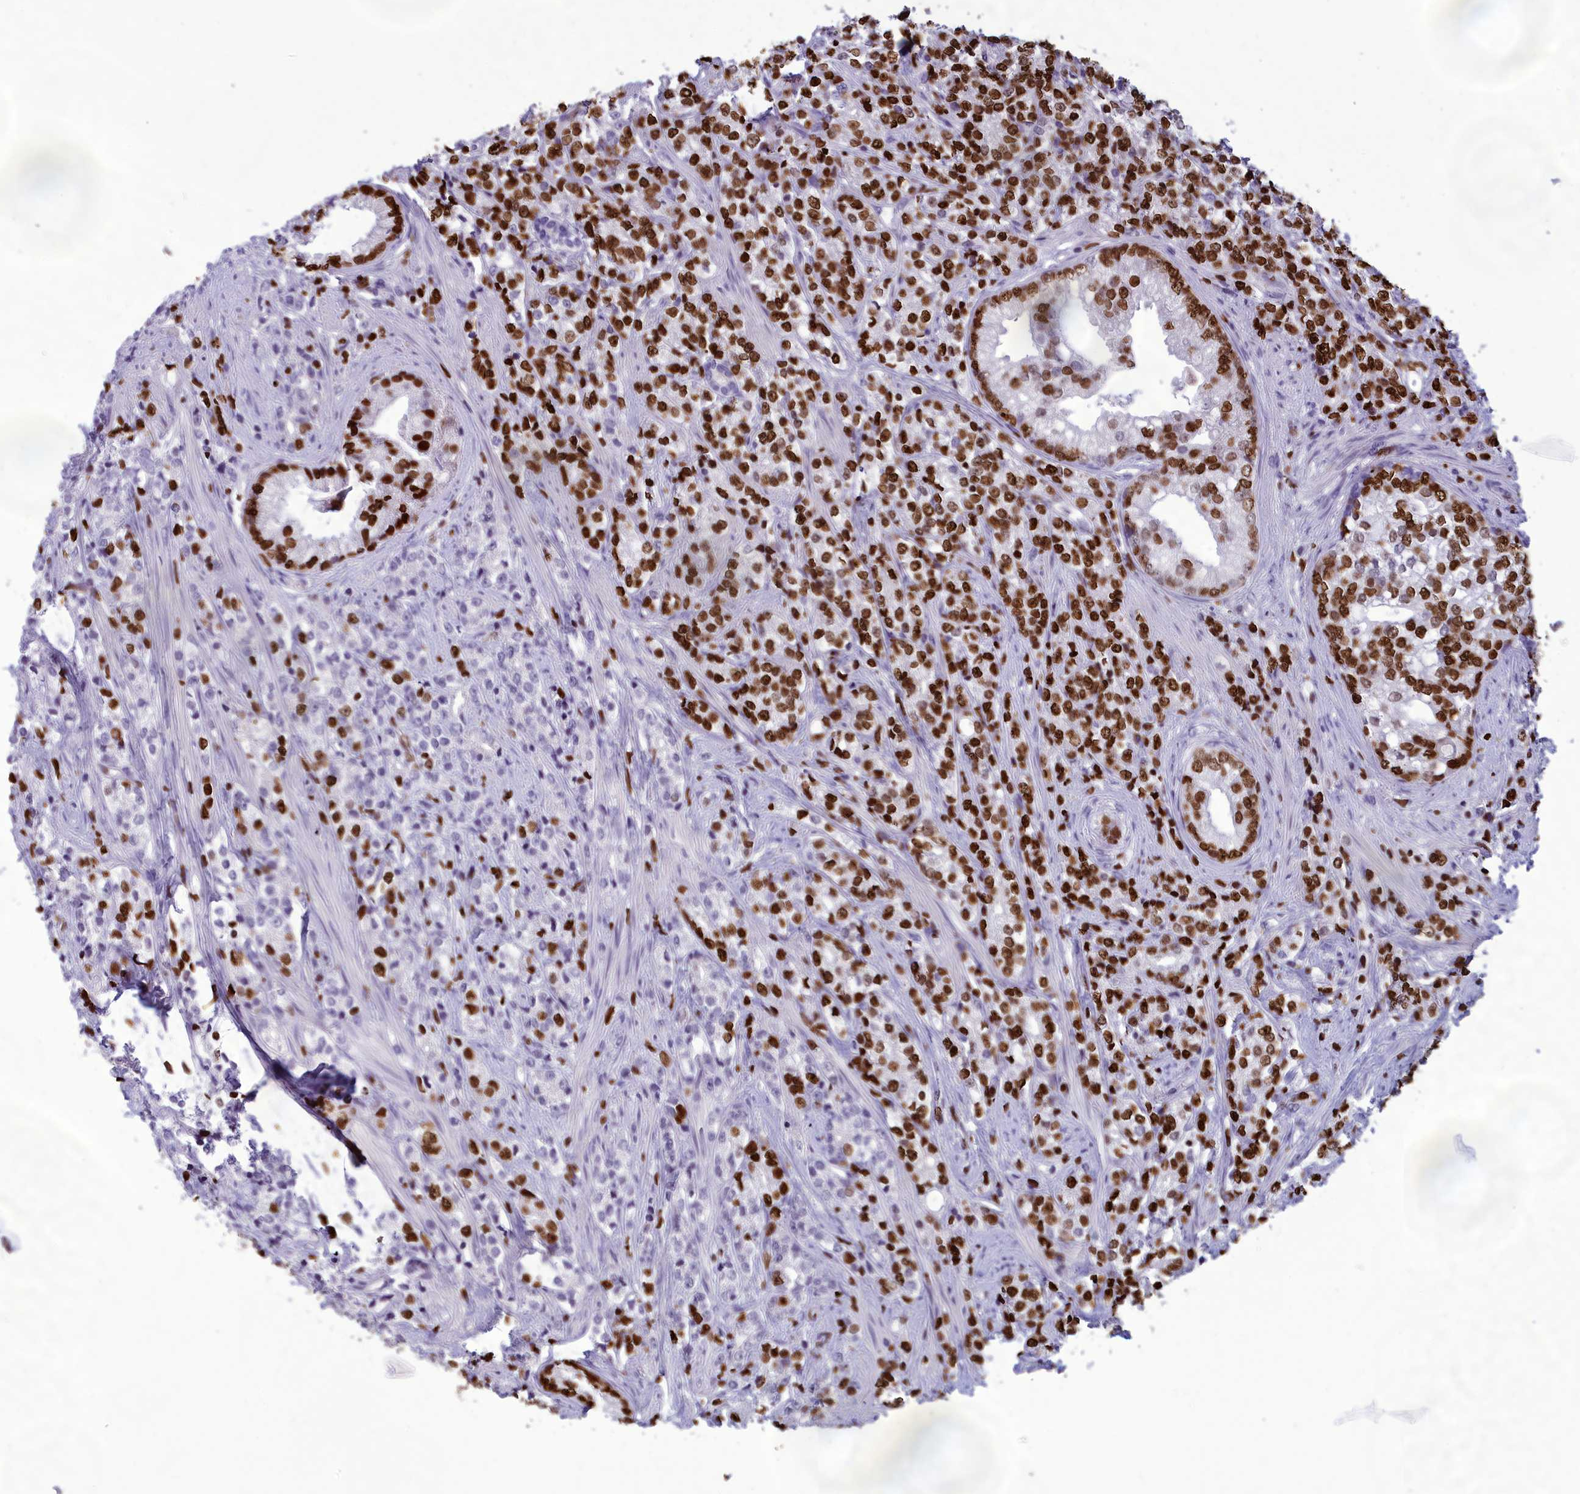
{"staining": {"intensity": "strong", "quantity": ">75%", "location": "nuclear"}, "tissue": "prostate cancer", "cell_type": "Tumor cells", "image_type": "cancer", "snomed": [{"axis": "morphology", "description": "Adenocarcinoma, High grade"}, {"axis": "topography", "description": "Prostate"}], "caption": "A high amount of strong nuclear expression is present in about >75% of tumor cells in prostate high-grade adenocarcinoma tissue.", "gene": "AKAP17A", "patient": {"sex": "male", "age": 69}}